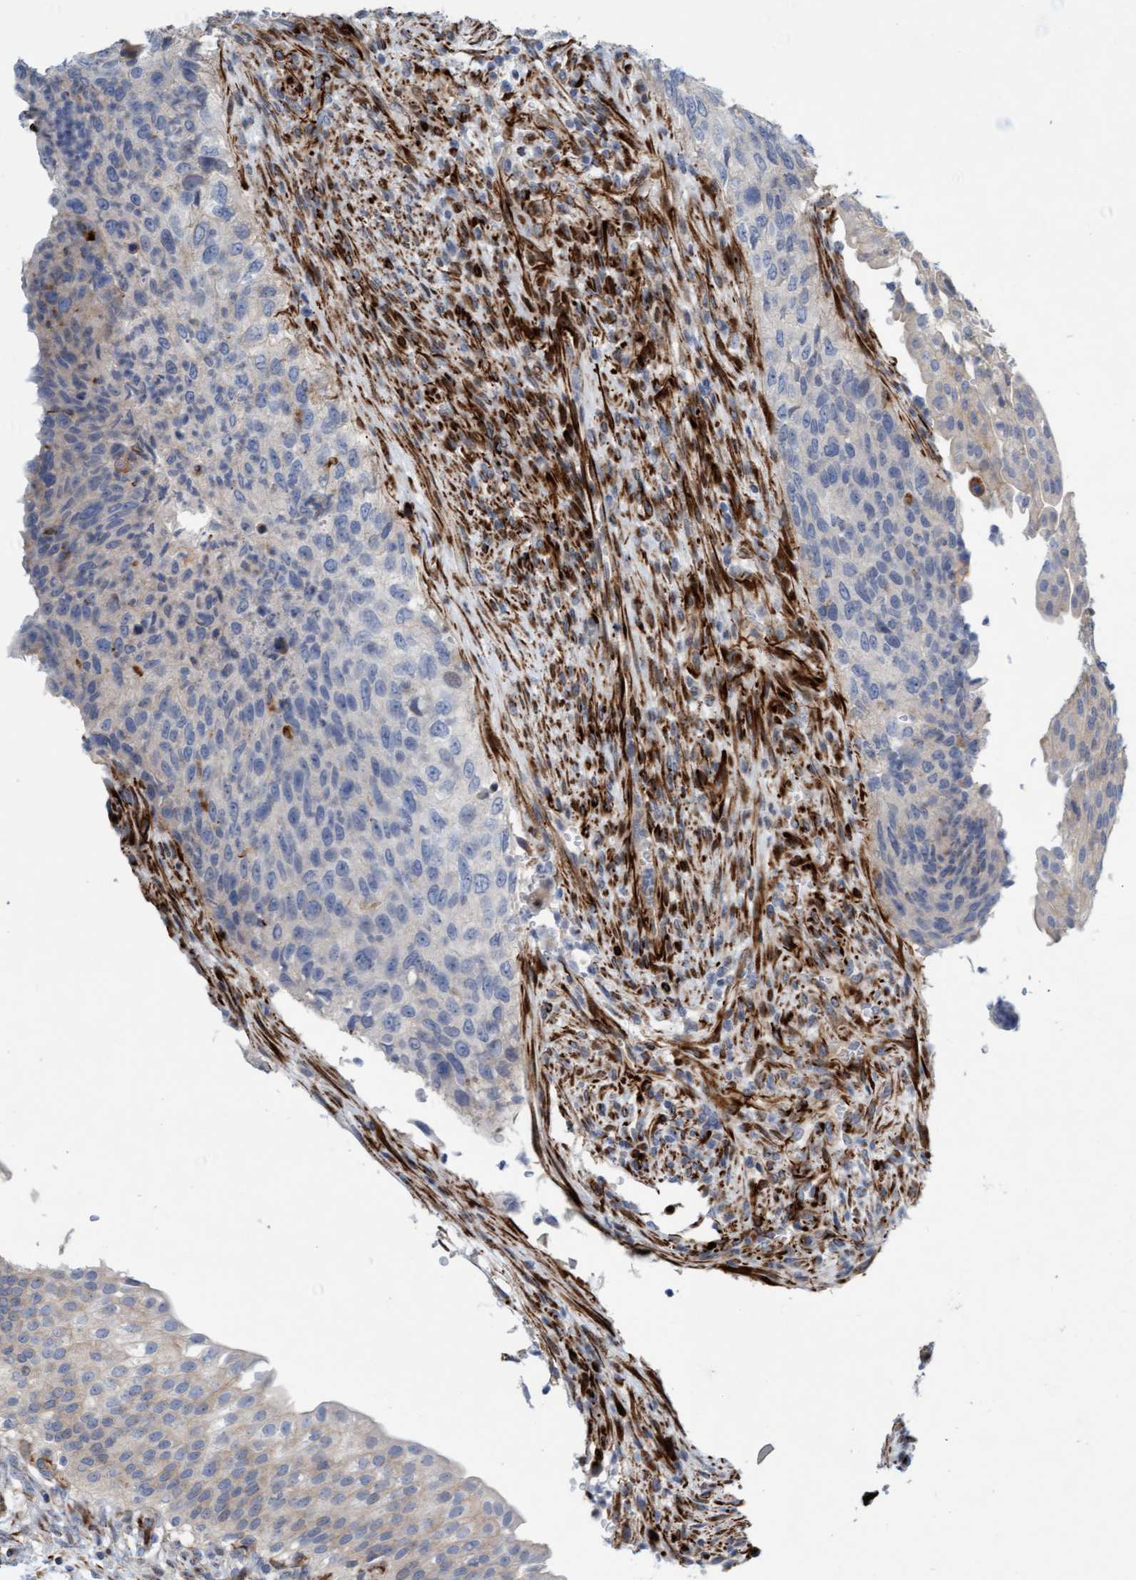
{"staining": {"intensity": "weak", "quantity": "<25%", "location": "cytoplasmic/membranous"}, "tissue": "urinary bladder", "cell_type": "Urothelial cells", "image_type": "normal", "snomed": [{"axis": "morphology", "description": "Normal tissue, NOS"}, {"axis": "topography", "description": "Urinary bladder"}], "caption": "Protein analysis of benign urinary bladder shows no significant expression in urothelial cells. The staining was performed using DAB to visualize the protein expression in brown, while the nuclei were stained in blue with hematoxylin (Magnification: 20x).", "gene": "POLG2", "patient": {"sex": "female", "age": 60}}